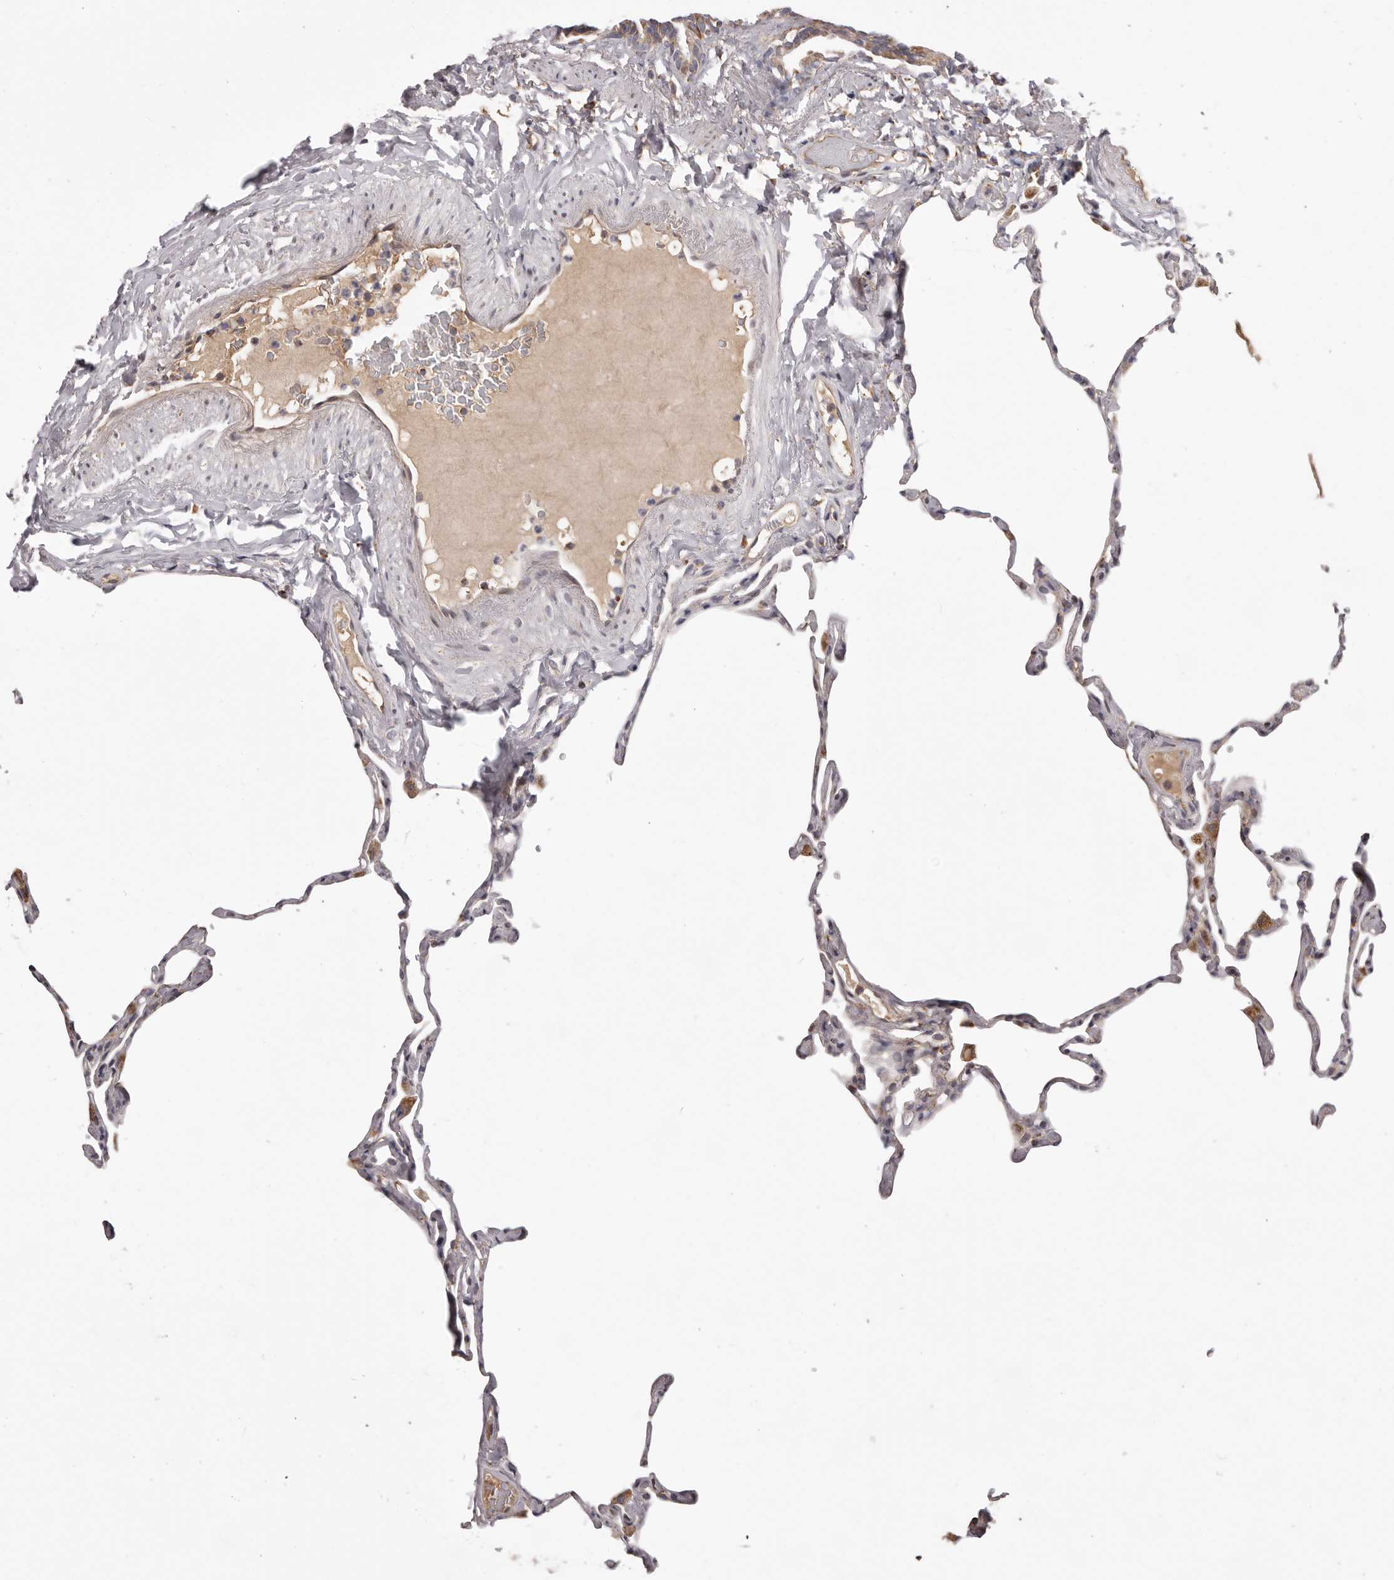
{"staining": {"intensity": "negative", "quantity": "none", "location": "none"}, "tissue": "lung", "cell_type": "Alveolar cells", "image_type": "normal", "snomed": [{"axis": "morphology", "description": "Normal tissue, NOS"}, {"axis": "topography", "description": "Lung"}], "caption": "Photomicrograph shows no protein positivity in alveolar cells of unremarkable lung. (DAB immunohistochemistry (IHC), high magnification).", "gene": "CHRM2", "patient": {"sex": "male", "age": 65}}